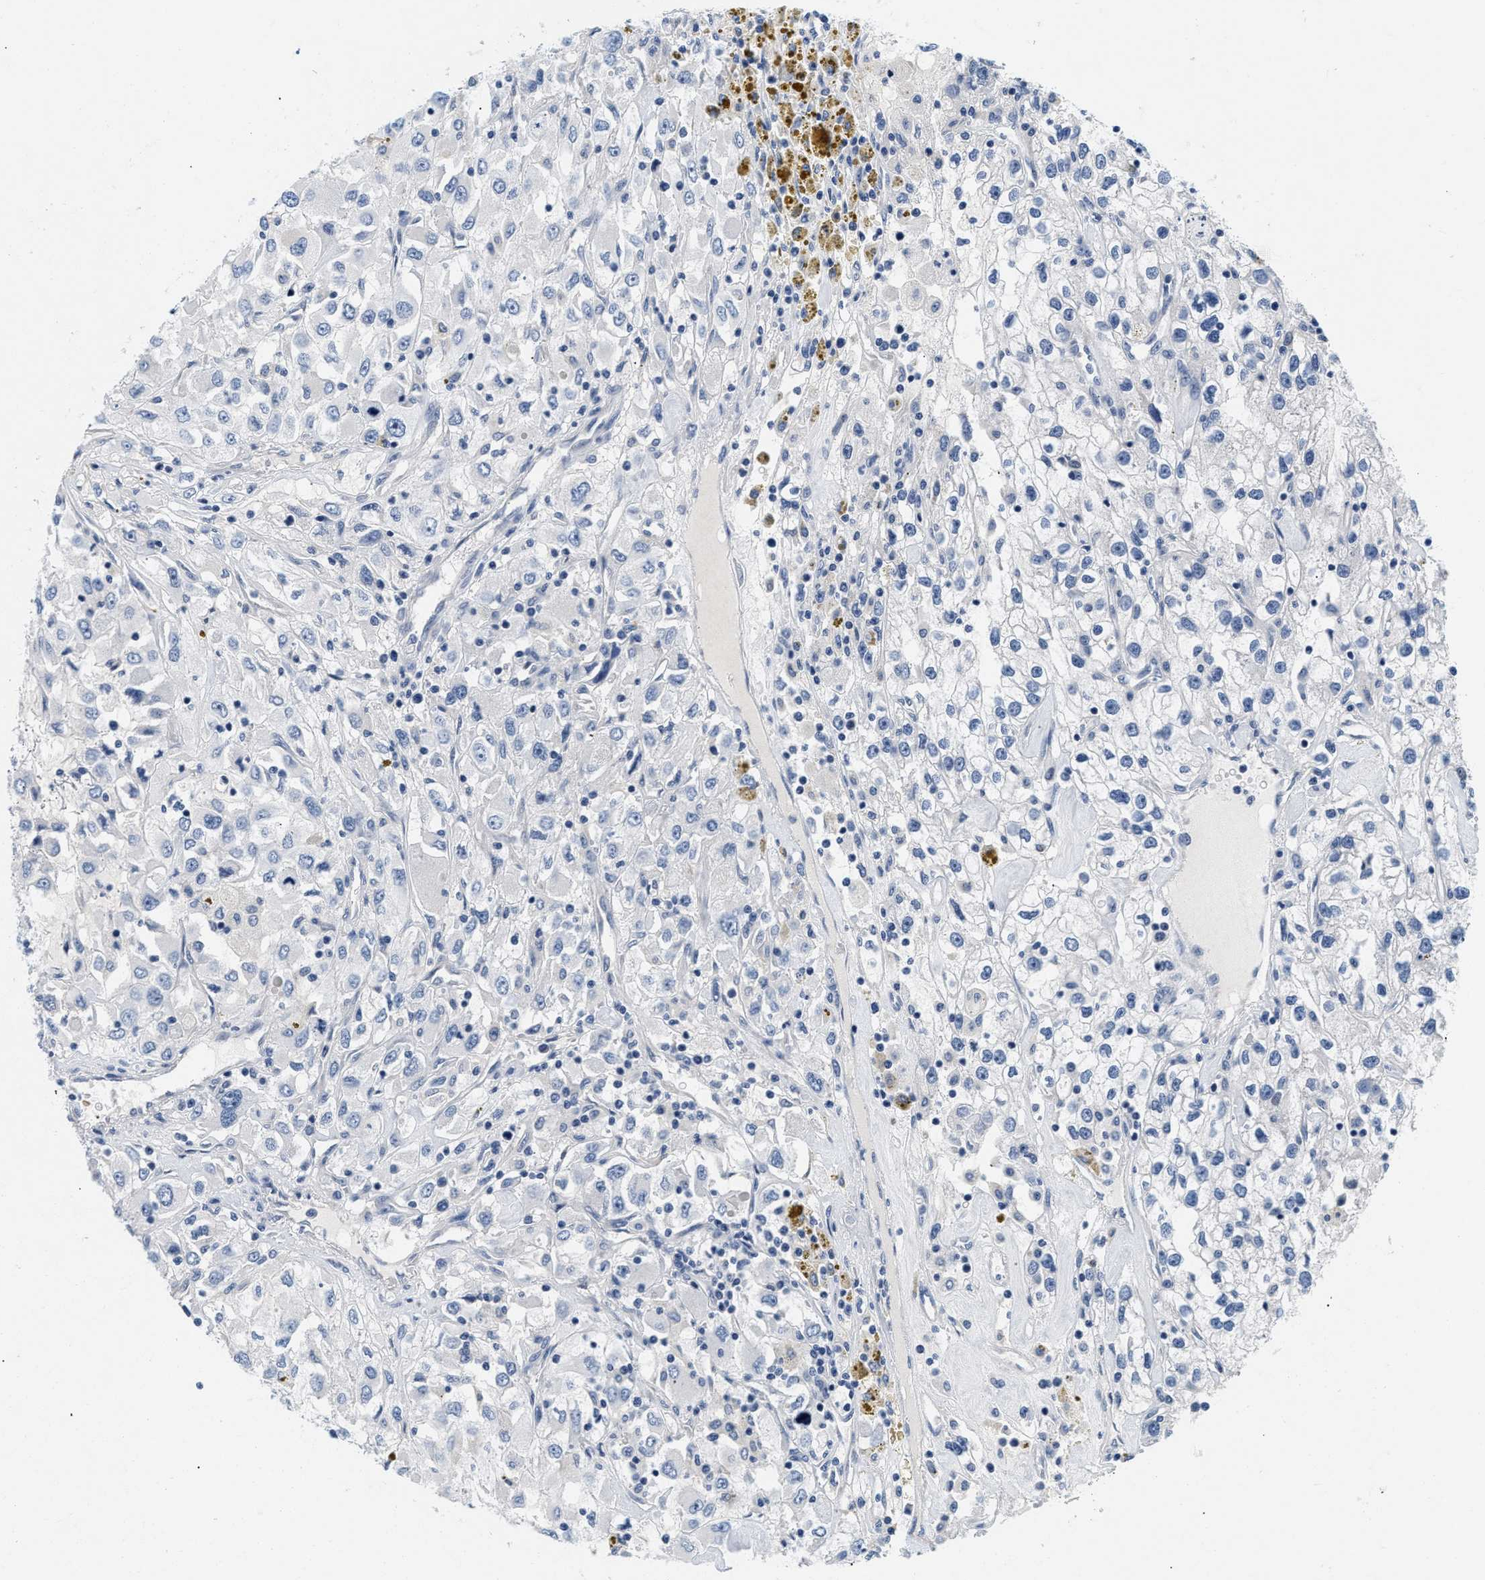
{"staining": {"intensity": "negative", "quantity": "none", "location": "none"}, "tissue": "renal cancer", "cell_type": "Tumor cells", "image_type": "cancer", "snomed": [{"axis": "morphology", "description": "Adenocarcinoma, NOS"}, {"axis": "topography", "description": "Kidney"}], "caption": "An immunohistochemistry (IHC) photomicrograph of adenocarcinoma (renal) is shown. There is no staining in tumor cells of adenocarcinoma (renal).", "gene": "PDP1", "patient": {"sex": "female", "age": 52}}